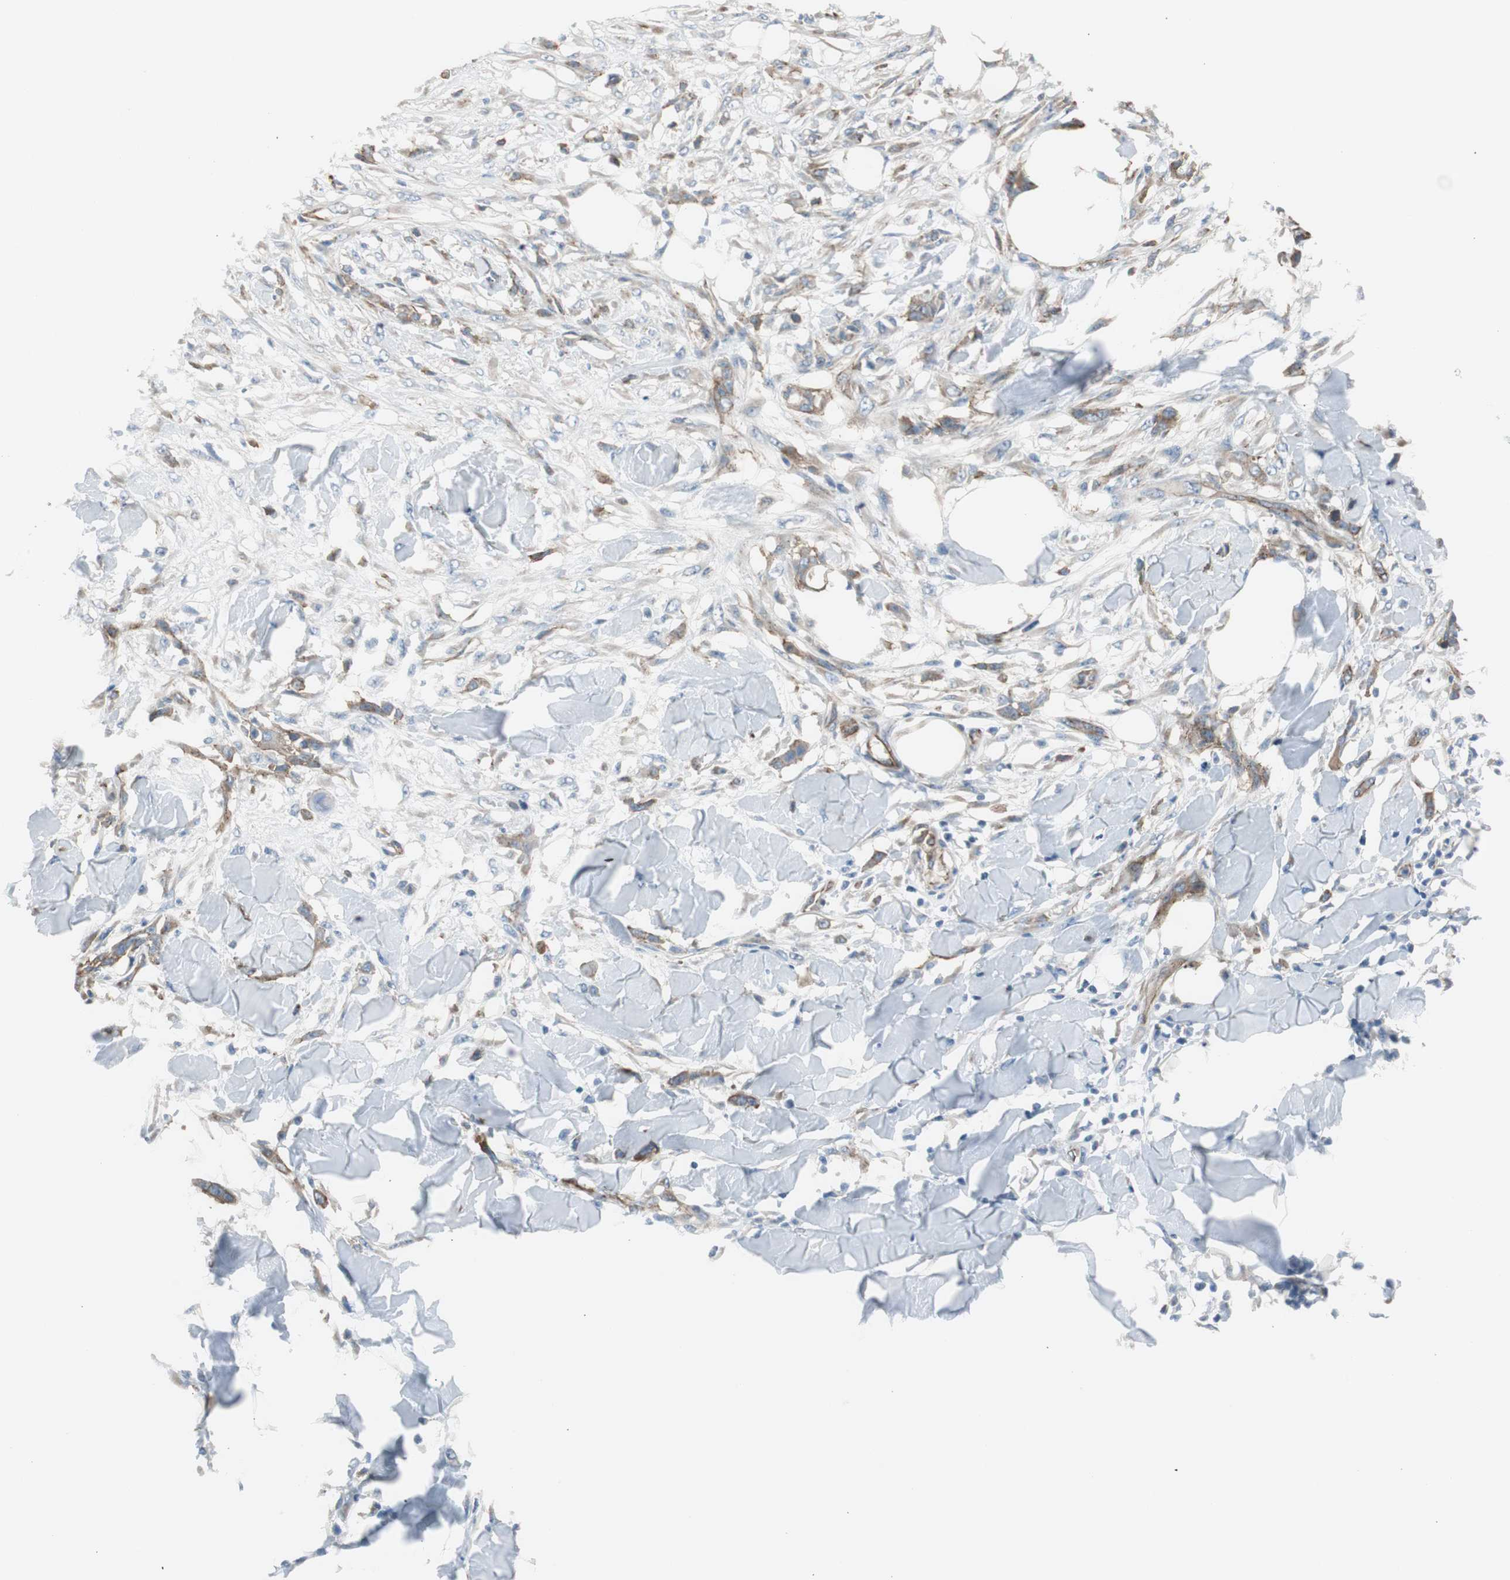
{"staining": {"intensity": "moderate", "quantity": "25%-75%", "location": "cytoplasmic/membranous"}, "tissue": "skin cancer", "cell_type": "Tumor cells", "image_type": "cancer", "snomed": [{"axis": "morphology", "description": "Normal tissue, NOS"}, {"axis": "morphology", "description": "Squamous cell carcinoma, NOS"}, {"axis": "topography", "description": "Skin"}], "caption": "Protein staining demonstrates moderate cytoplasmic/membranous positivity in approximately 25%-75% of tumor cells in squamous cell carcinoma (skin). Immunohistochemistry (ihc) stains the protein of interest in brown and the nuclei are stained blue.", "gene": "STXBP4", "patient": {"sex": "female", "age": 59}}